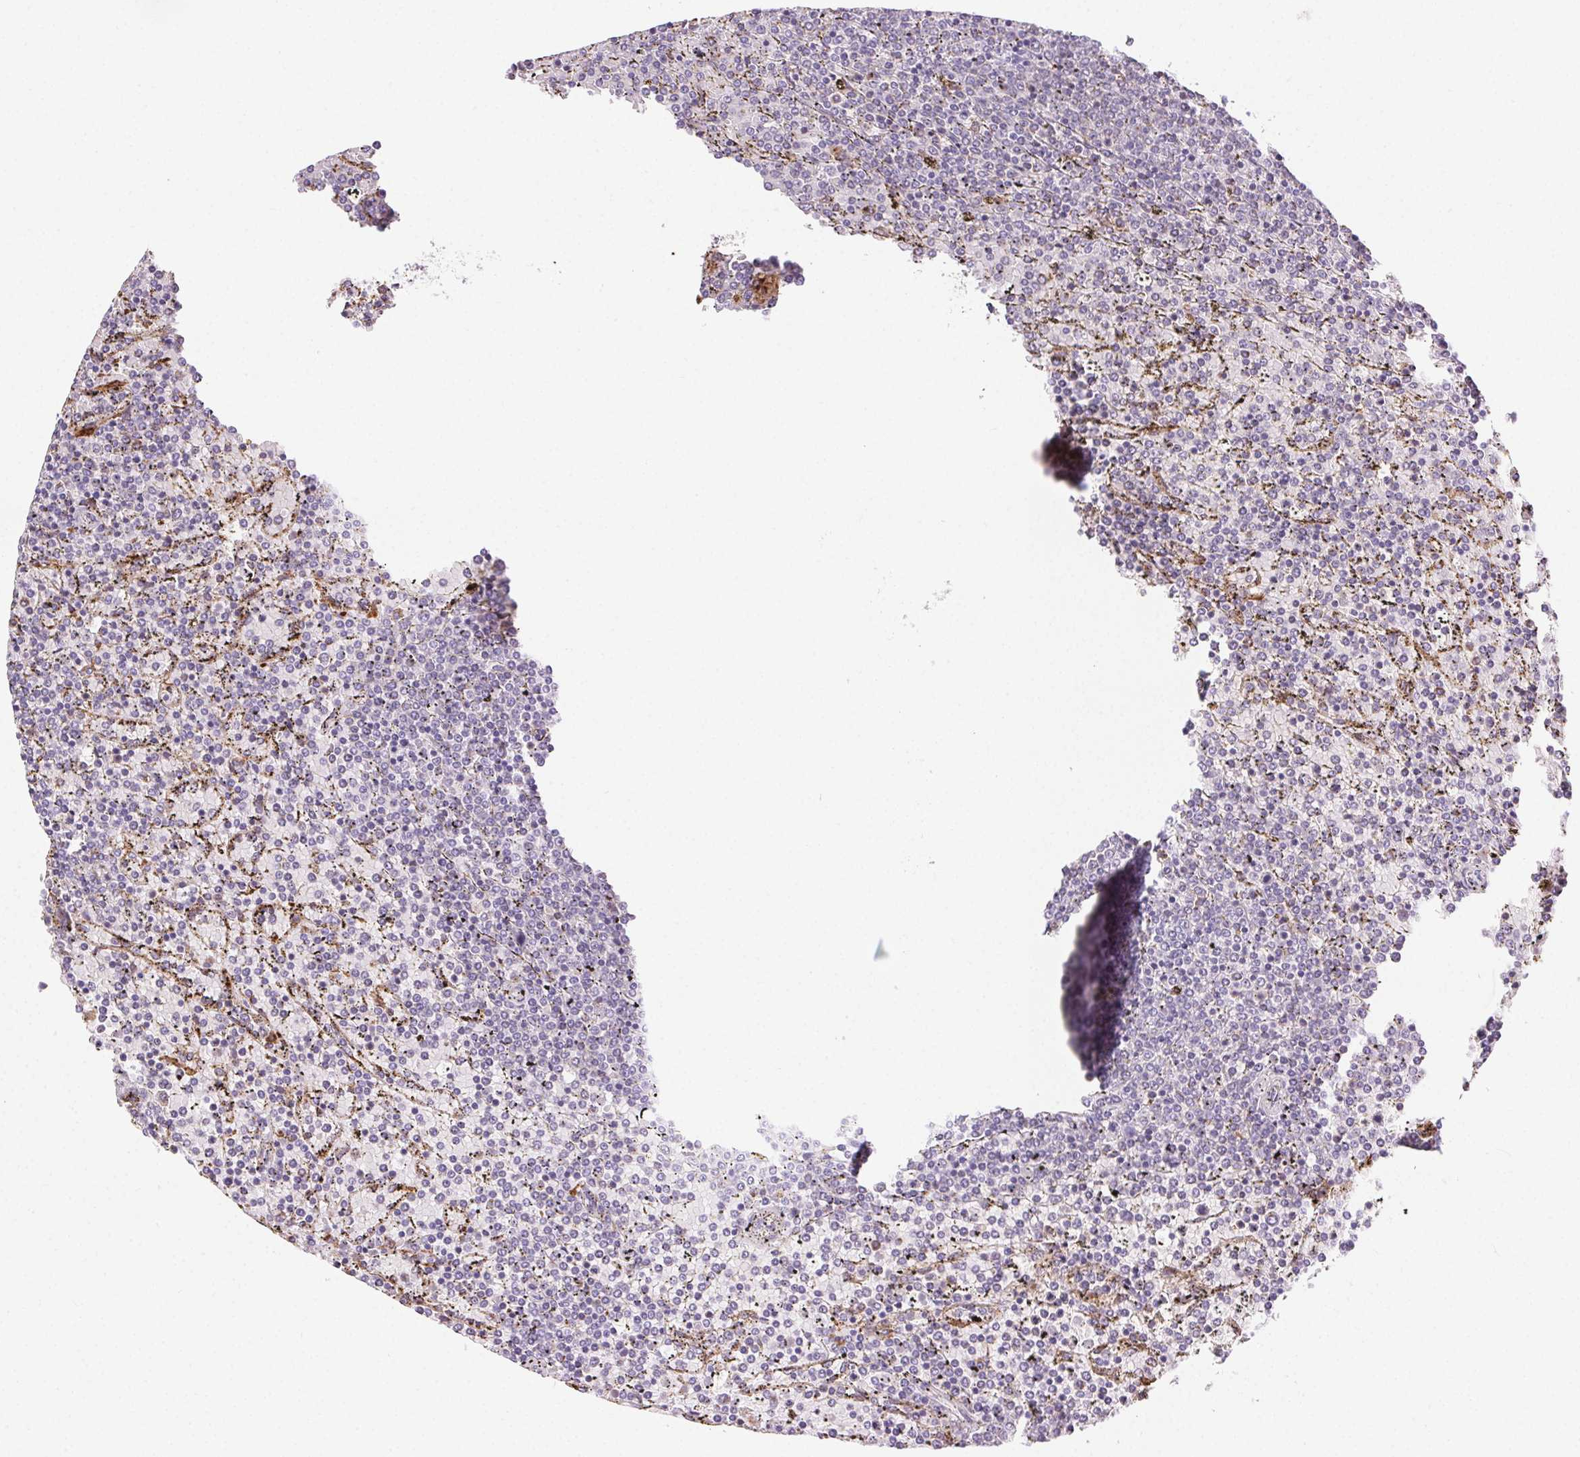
{"staining": {"intensity": "negative", "quantity": "none", "location": "none"}, "tissue": "lymphoma", "cell_type": "Tumor cells", "image_type": "cancer", "snomed": [{"axis": "morphology", "description": "Malignant lymphoma, non-Hodgkin's type, Low grade"}, {"axis": "topography", "description": "Spleen"}], "caption": "This is a histopathology image of IHC staining of malignant lymphoma, non-Hodgkin's type (low-grade), which shows no staining in tumor cells.", "gene": "SCPEP1", "patient": {"sex": "female", "age": 77}}